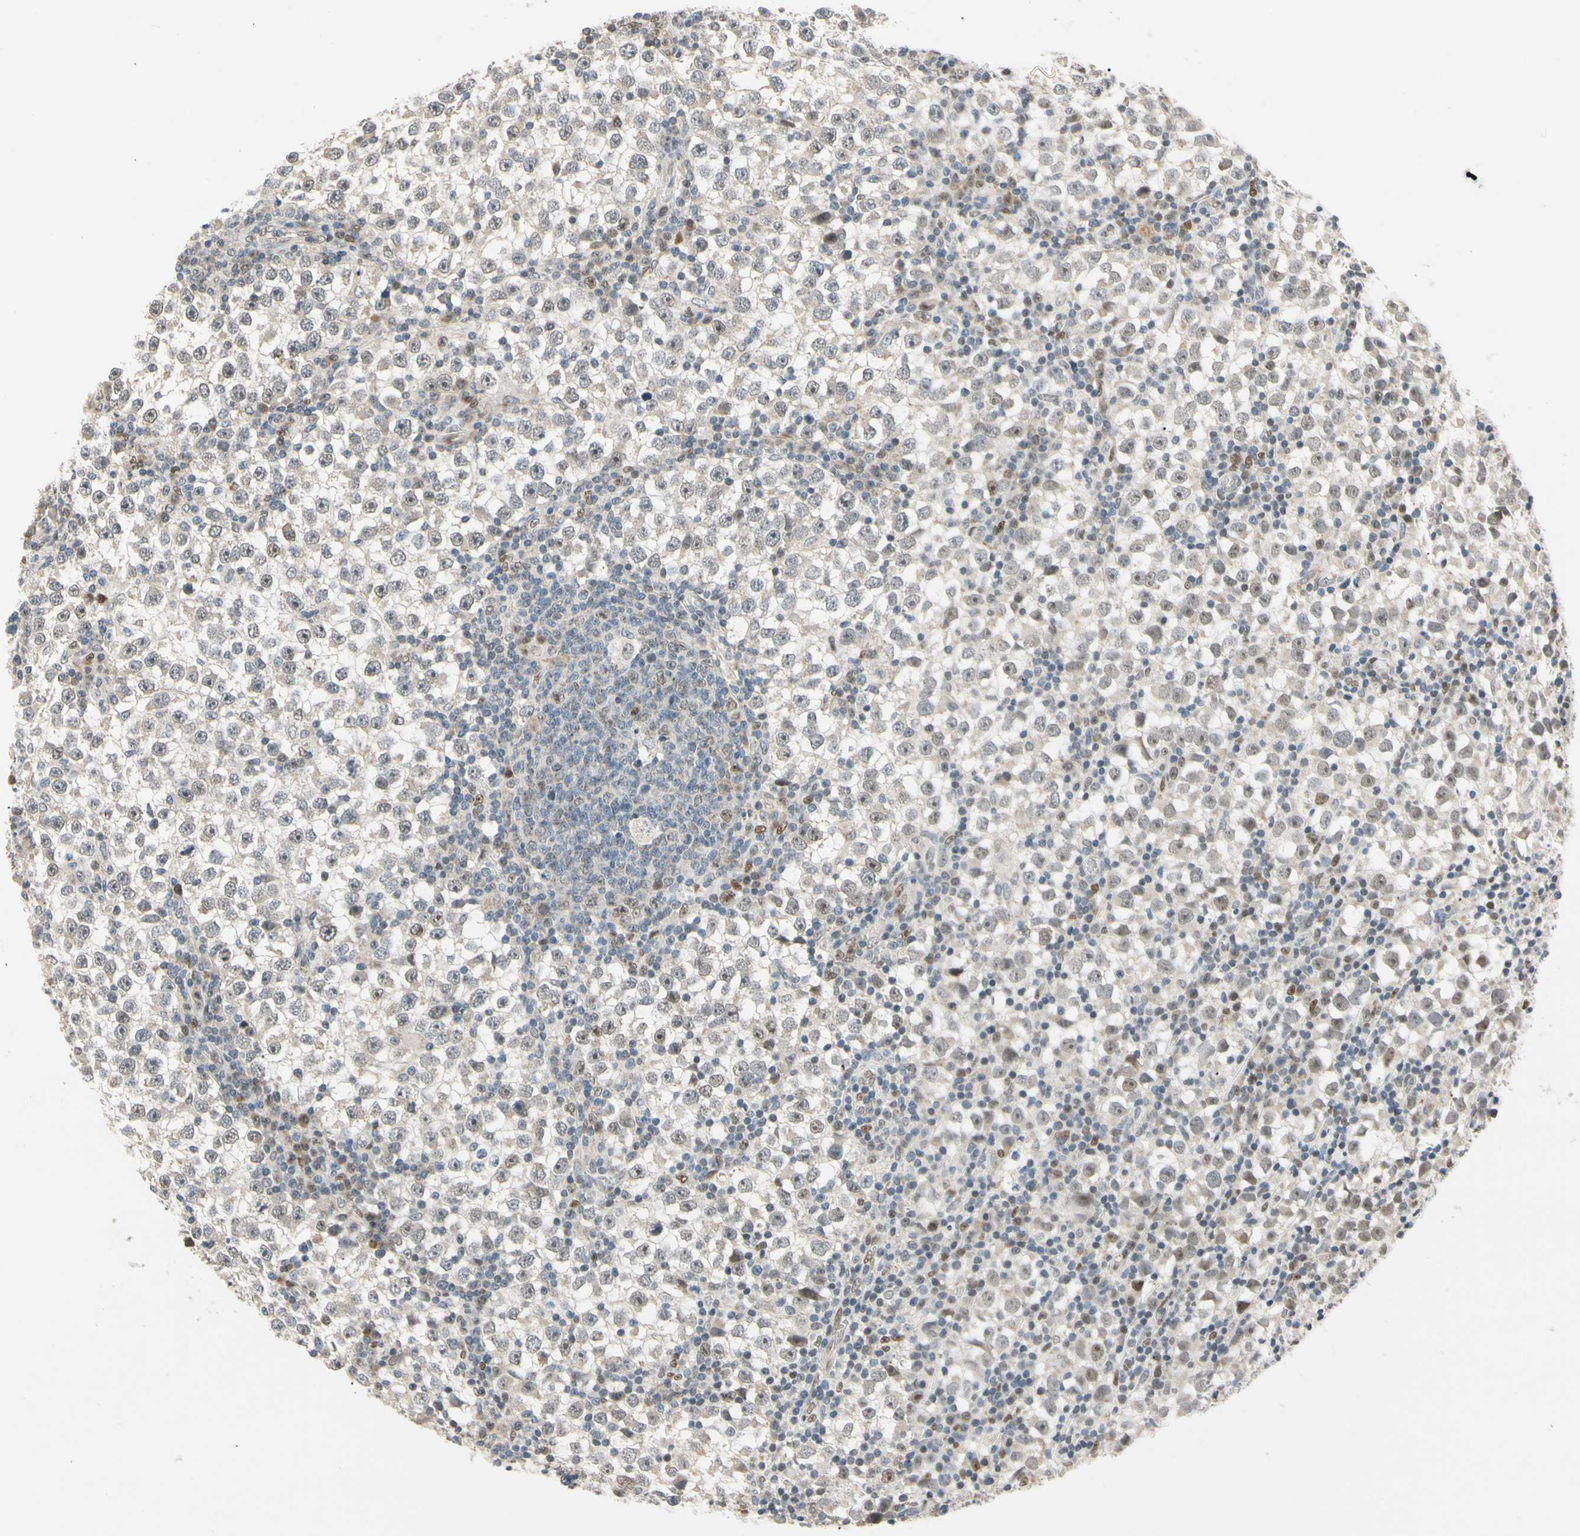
{"staining": {"intensity": "weak", "quantity": "<25%", "location": "nuclear"}, "tissue": "testis cancer", "cell_type": "Tumor cells", "image_type": "cancer", "snomed": [{"axis": "morphology", "description": "Seminoma, NOS"}, {"axis": "topography", "description": "Testis"}], "caption": "Seminoma (testis) was stained to show a protein in brown. There is no significant staining in tumor cells. The staining is performed using DAB (3,3'-diaminobenzidine) brown chromogen with nuclei counter-stained in using hematoxylin.", "gene": "RIOX2", "patient": {"sex": "male", "age": 65}}